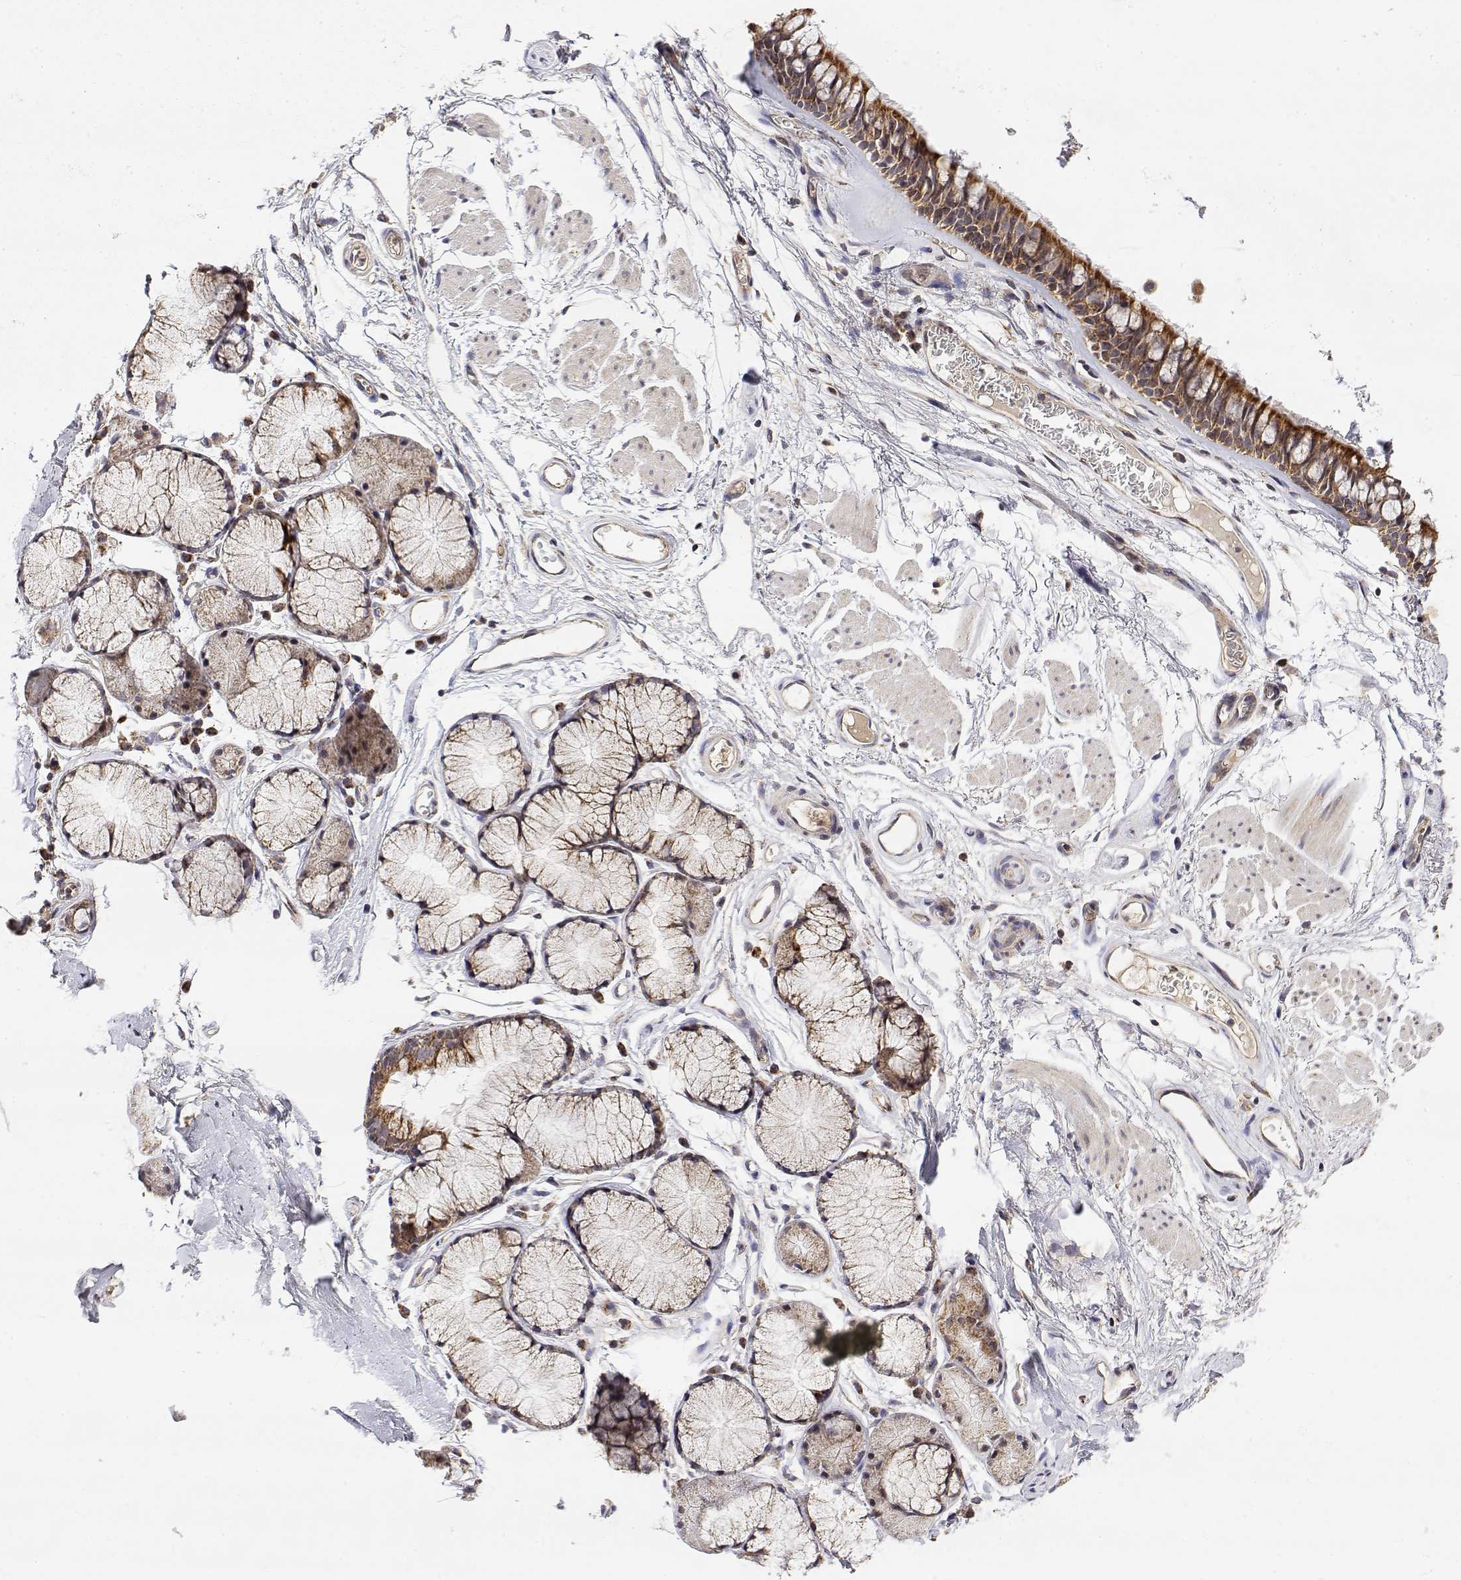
{"staining": {"intensity": "negative", "quantity": "none", "location": "none"}, "tissue": "adipose tissue", "cell_type": "Adipocytes", "image_type": "normal", "snomed": [{"axis": "morphology", "description": "Normal tissue, NOS"}, {"axis": "topography", "description": "Cartilage tissue"}, {"axis": "topography", "description": "Bronchus"}], "caption": "Immunohistochemistry of unremarkable human adipose tissue exhibits no staining in adipocytes.", "gene": "GADD45GIP1", "patient": {"sex": "female", "age": 79}}